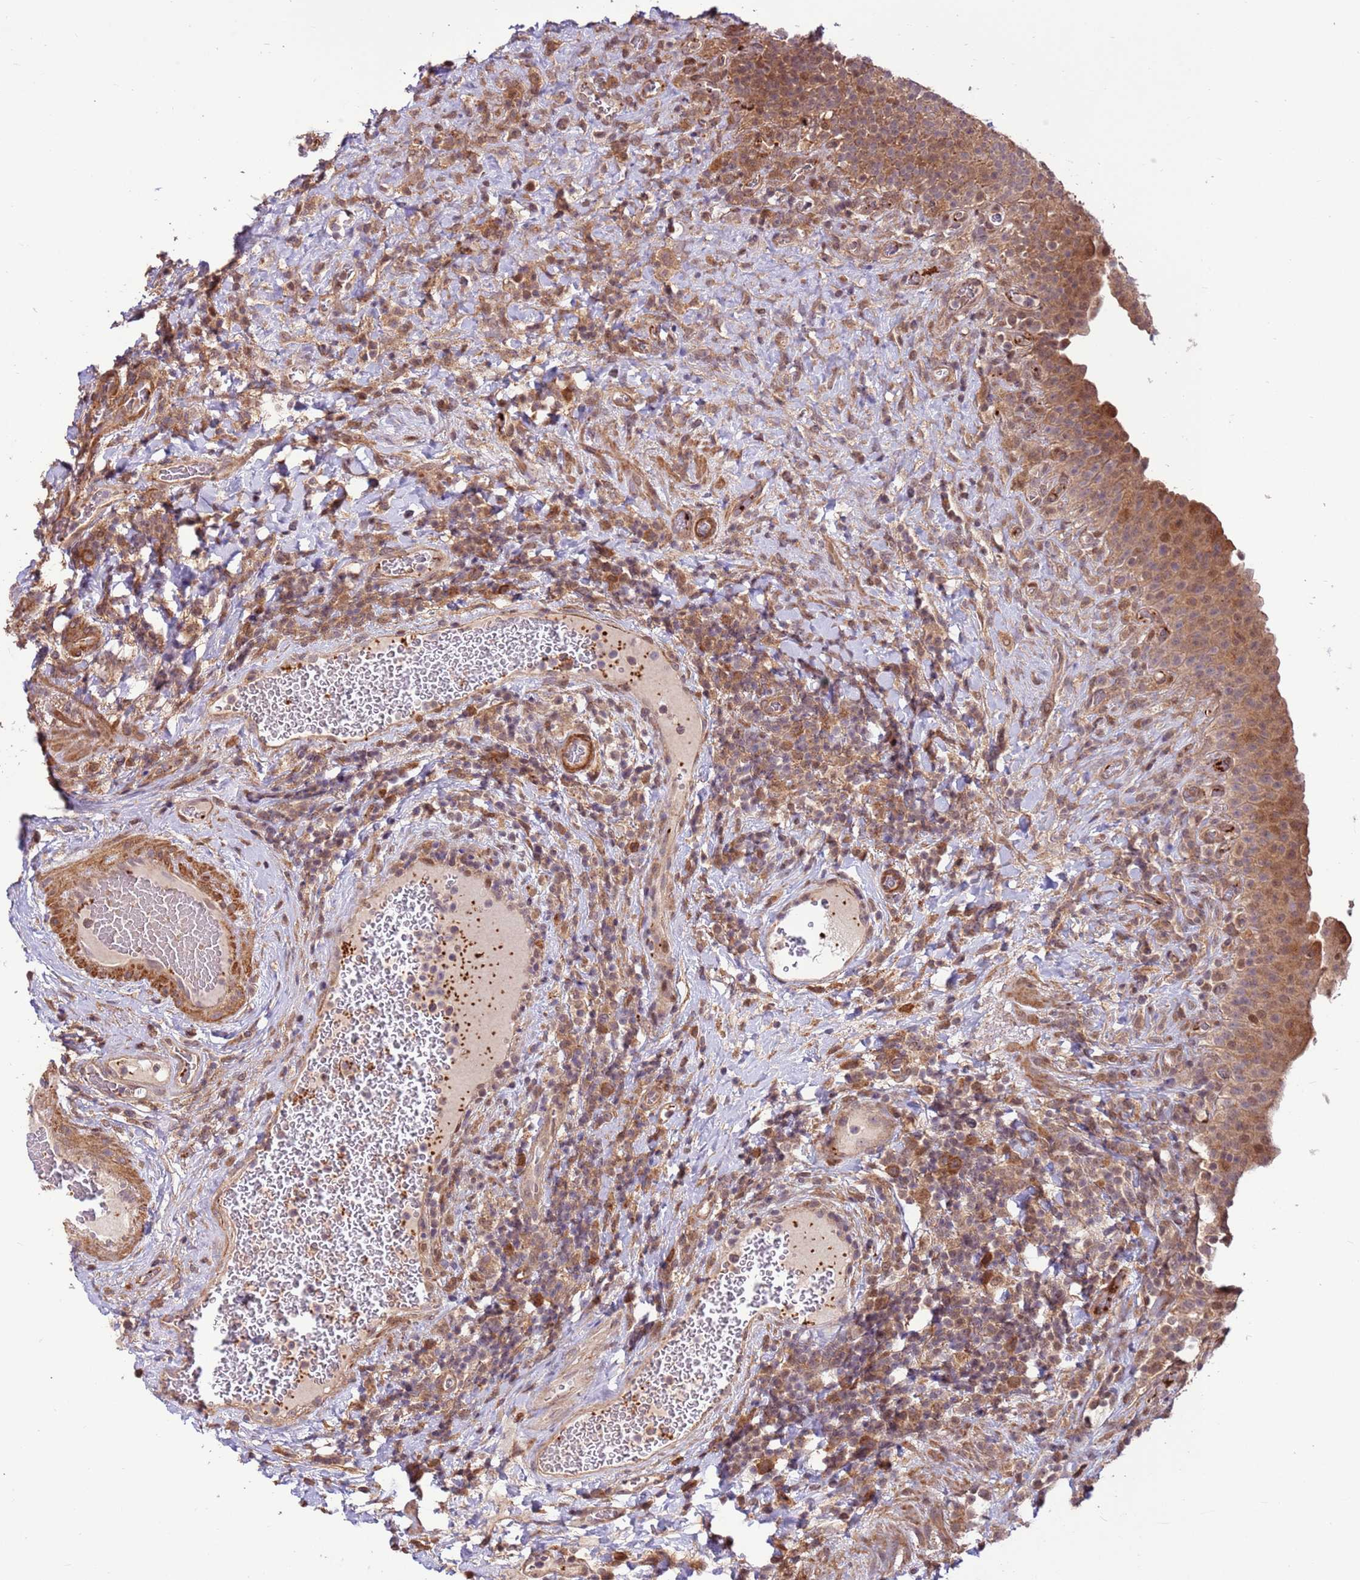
{"staining": {"intensity": "moderate", "quantity": ">75%", "location": "cytoplasmic/membranous,nuclear"}, "tissue": "urinary bladder", "cell_type": "Urothelial cells", "image_type": "normal", "snomed": [{"axis": "morphology", "description": "Normal tissue, NOS"}, {"axis": "morphology", "description": "Urothelial carcinoma, High grade"}, {"axis": "topography", "description": "Urinary bladder"}], "caption": "Approximately >75% of urothelial cells in normal urinary bladder exhibit moderate cytoplasmic/membranous,nuclear protein positivity as visualized by brown immunohistochemical staining.", "gene": "CCDC112", "patient": {"sex": "female", "age": 60}}